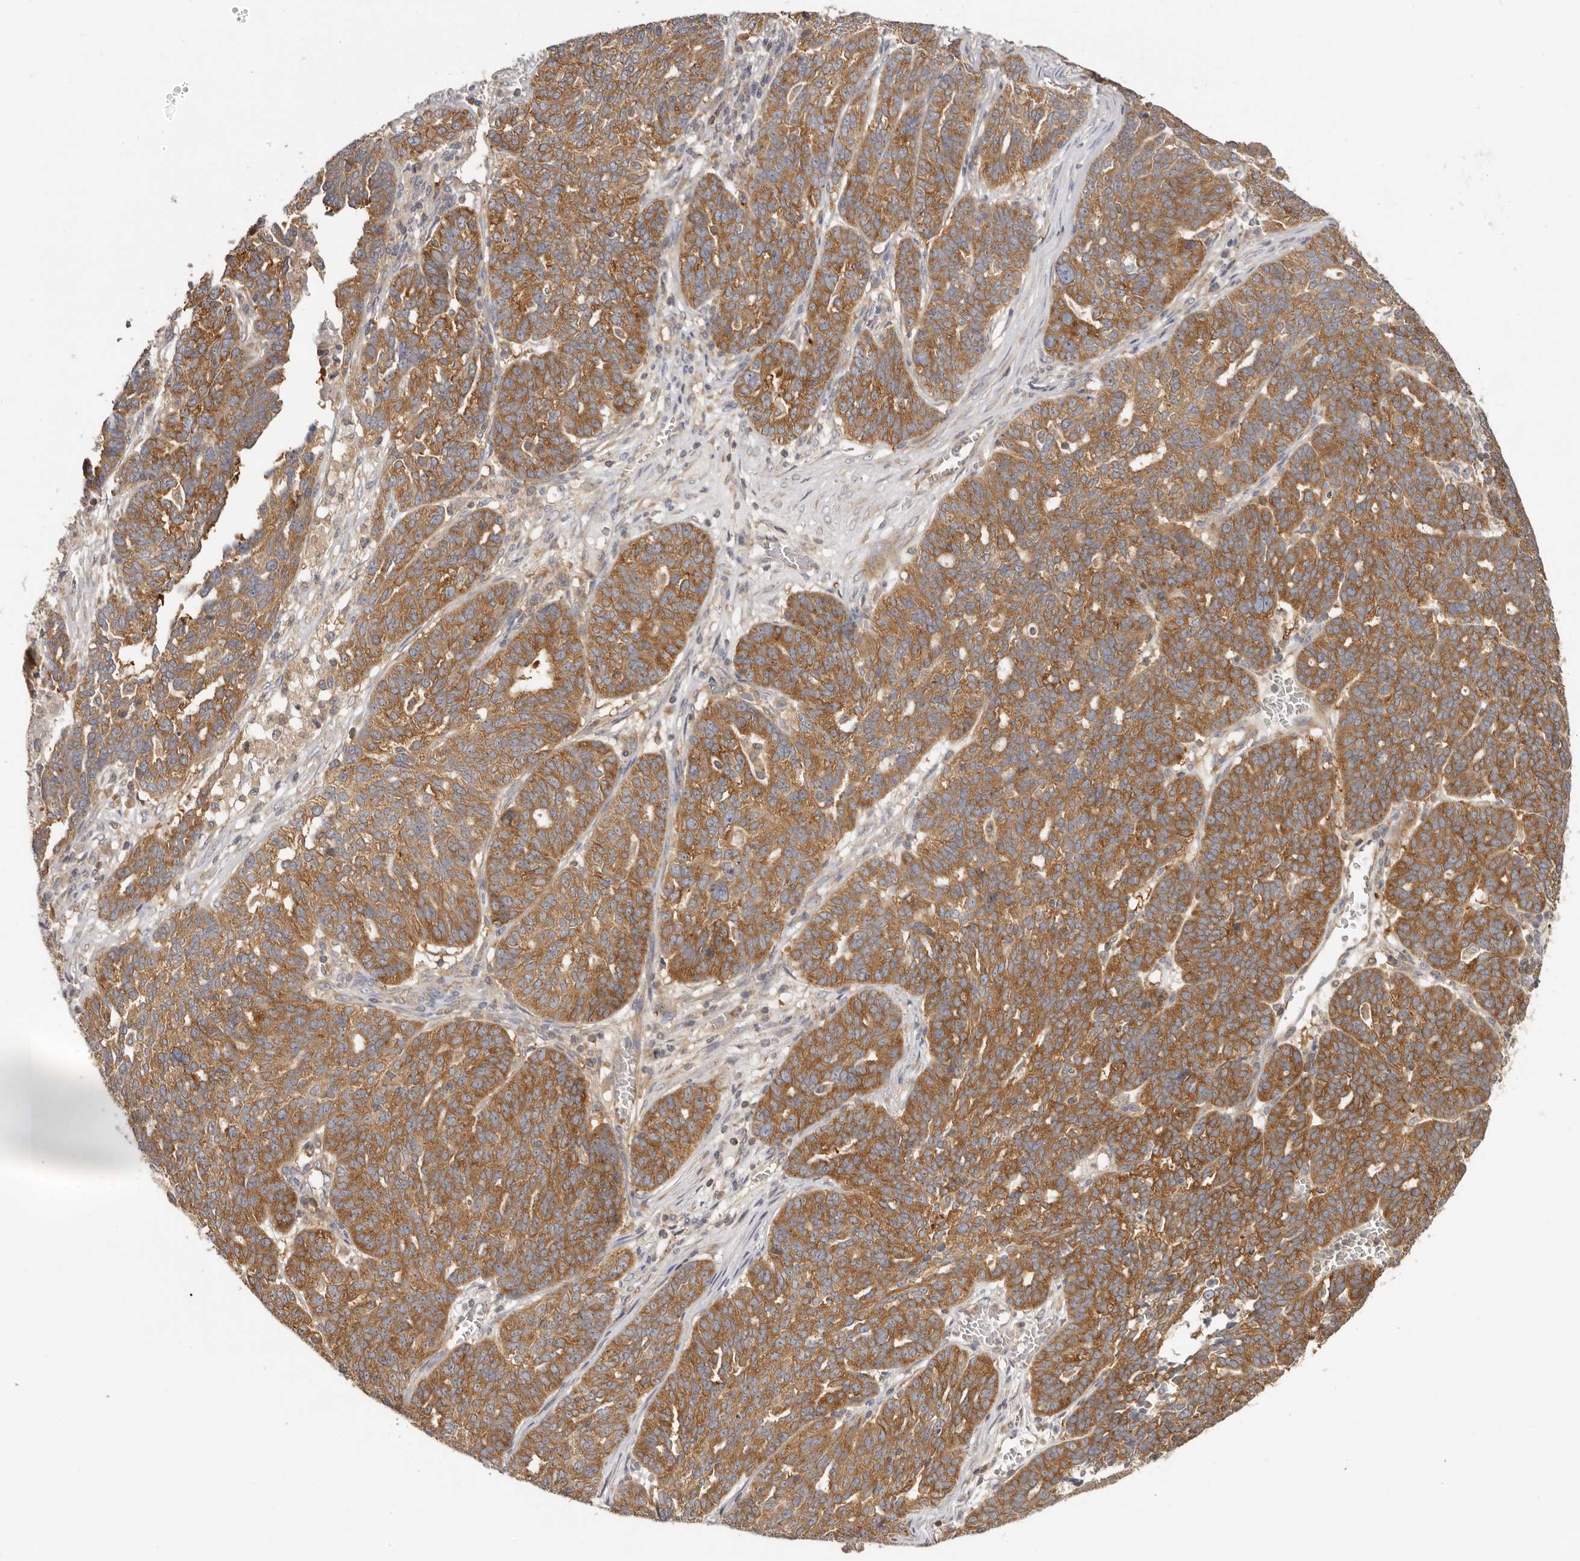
{"staining": {"intensity": "strong", "quantity": ">75%", "location": "cytoplasmic/membranous"}, "tissue": "ovarian cancer", "cell_type": "Tumor cells", "image_type": "cancer", "snomed": [{"axis": "morphology", "description": "Cystadenocarcinoma, serous, NOS"}, {"axis": "topography", "description": "Ovary"}], "caption": "This is an image of immunohistochemistry (IHC) staining of ovarian serous cystadenocarcinoma, which shows strong staining in the cytoplasmic/membranous of tumor cells.", "gene": "EEF1E1", "patient": {"sex": "female", "age": 59}}